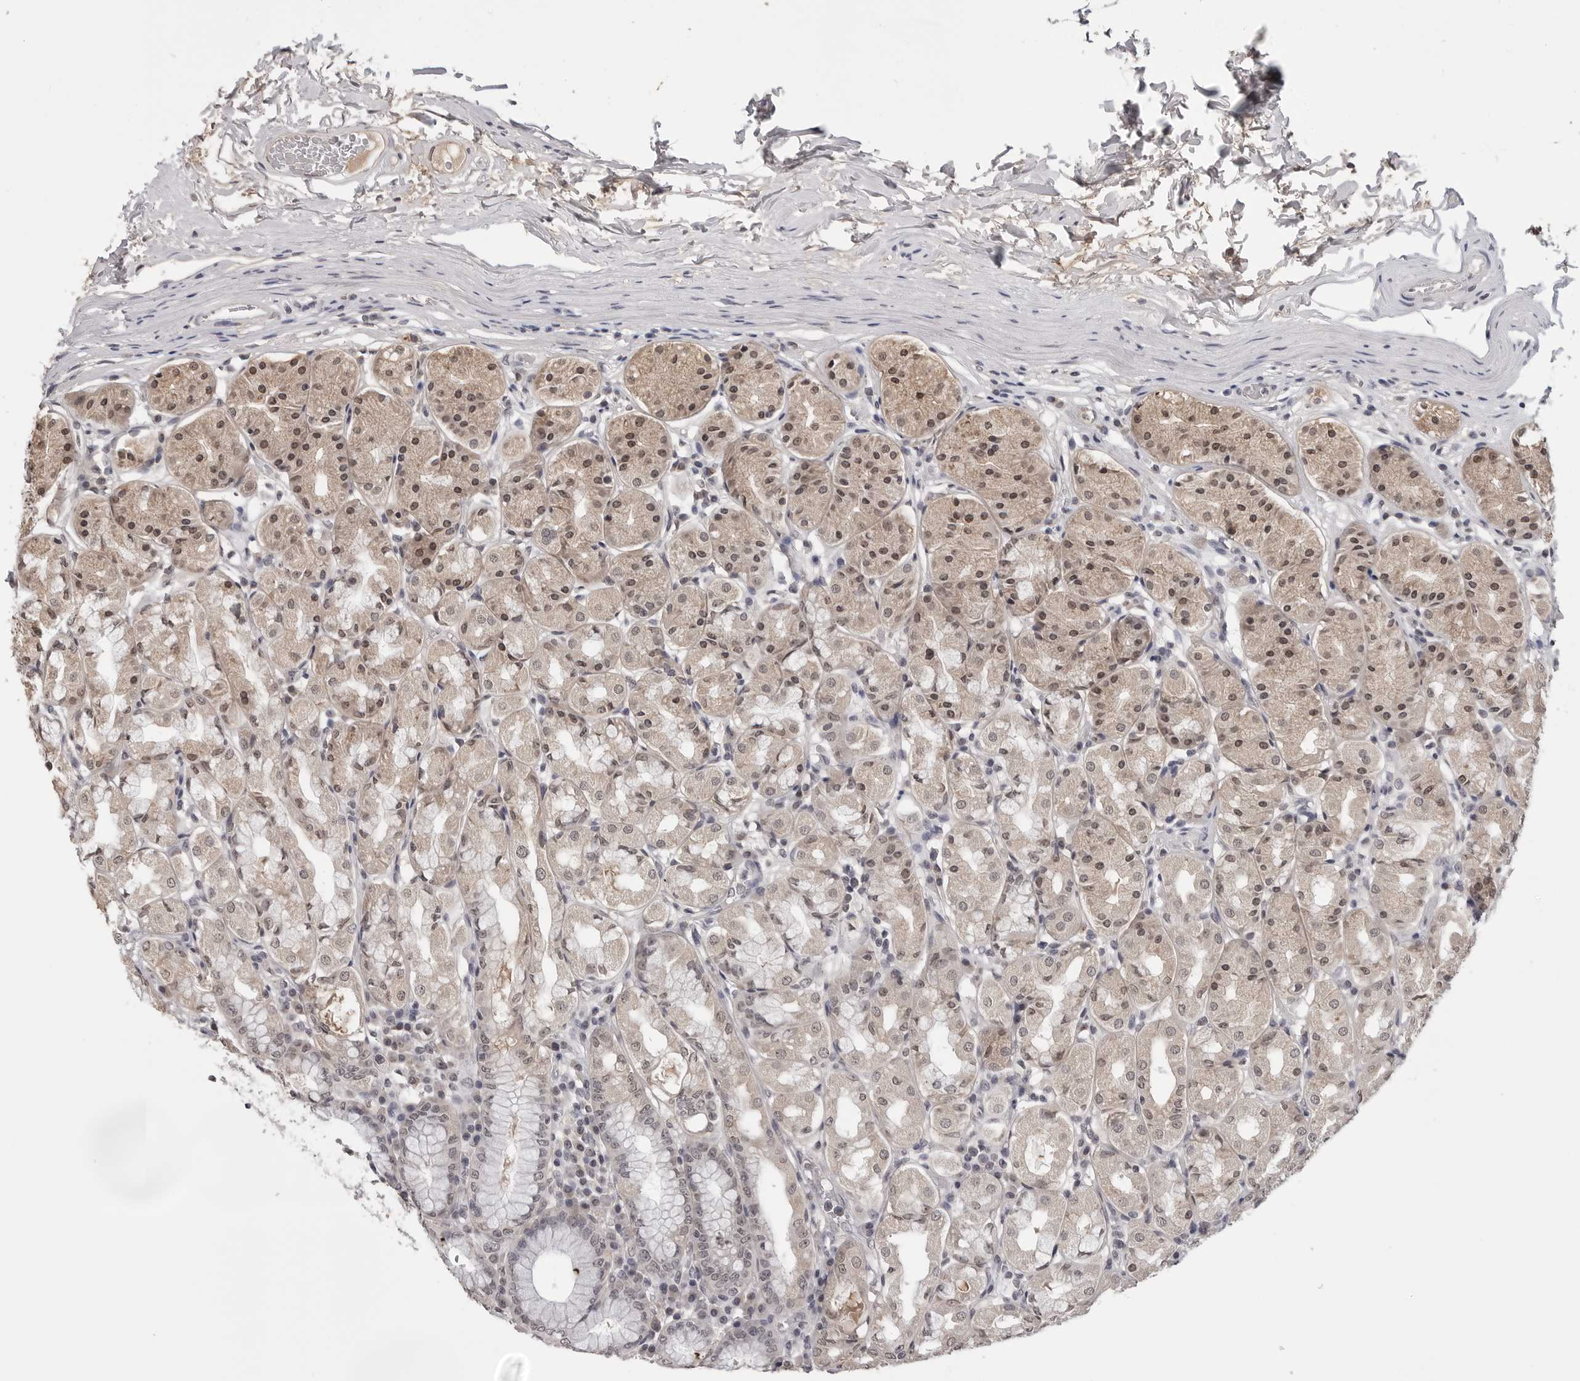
{"staining": {"intensity": "moderate", "quantity": "25%-75%", "location": "nuclear"}, "tissue": "stomach", "cell_type": "Glandular cells", "image_type": "normal", "snomed": [{"axis": "morphology", "description": "Normal tissue, NOS"}, {"axis": "topography", "description": "Stomach"}, {"axis": "topography", "description": "Stomach, lower"}], "caption": "This image displays IHC staining of normal human stomach, with medium moderate nuclear expression in about 25%-75% of glandular cells.", "gene": "CDK20", "patient": {"sex": "female", "age": 56}}